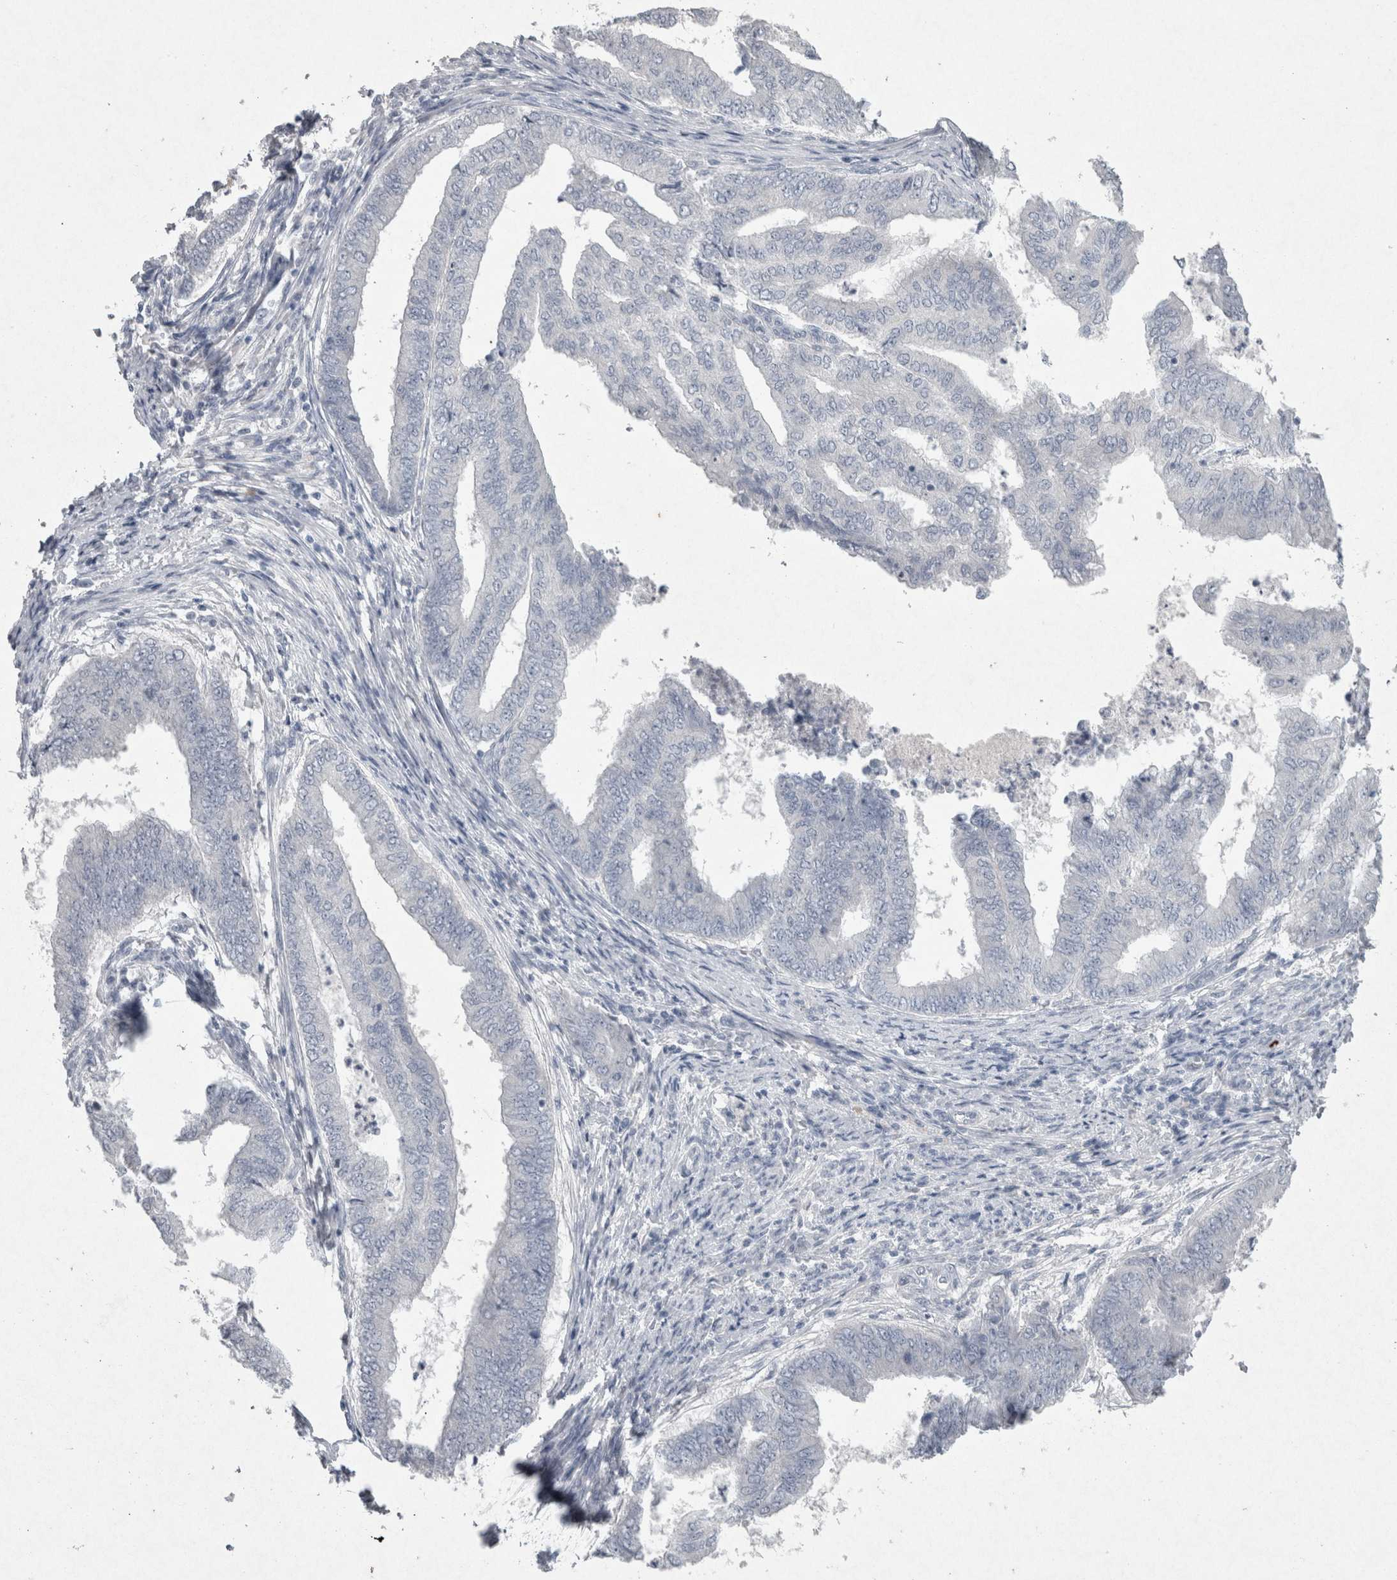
{"staining": {"intensity": "negative", "quantity": "none", "location": "none"}, "tissue": "endometrial cancer", "cell_type": "Tumor cells", "image_type": "cancer", "snomed": [{"axis": "morphology", "description": "Polyp, NOS"}, {"axis": "morphology", "description": "Adenocarcinoma, NOS"}, {"axis": "morphology", "description": "Adenoma, NOS"}, {"axis": "topography", "description": "Endometrium"}], "caption": "Tumor cells show no significant protein positivity in endometrial adenocarcinoma.", "gene": "PDX1", "patient": {"sex": "female", "age": 79}}